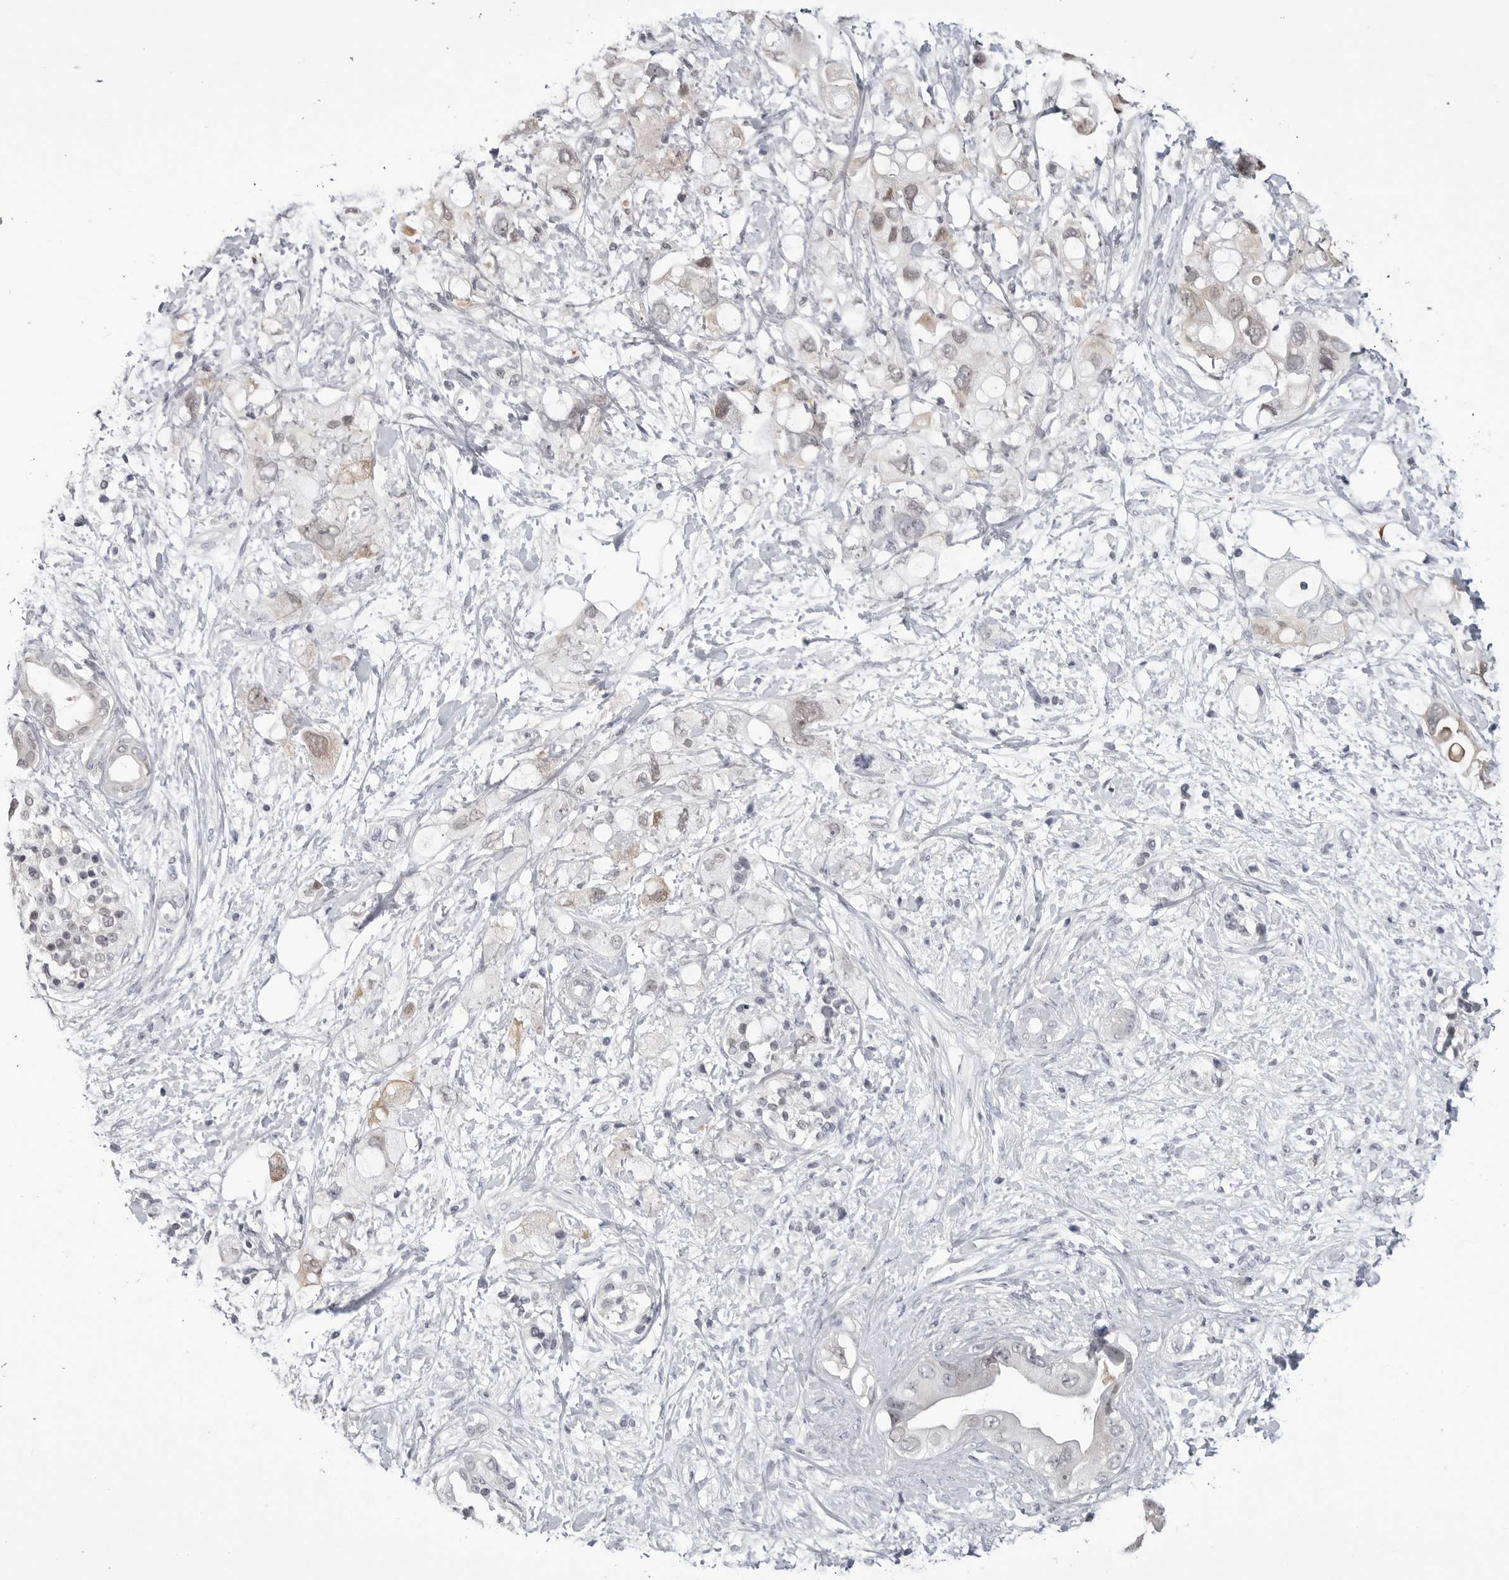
{"staining": {"intensity": "weak", "quantity": "<25%", "location": "cytoplasmic/membranous,nuclear"}, "tissue": "pancreatic cancer", "cell_type": "Tumor cells", "image_type": "cancer", "snomed": [{"axis": "morphology", "description": "Adenocarcinoma, NOS"}, {"axis": "topography", "description": "Pancreas"}], "caption": "There is no significant expression in tumor cells of pancreatic cancer. (DAB IHC, high magnification).", "gene": "YWHAG", "patient": {"sex": "female", "age": 56}}